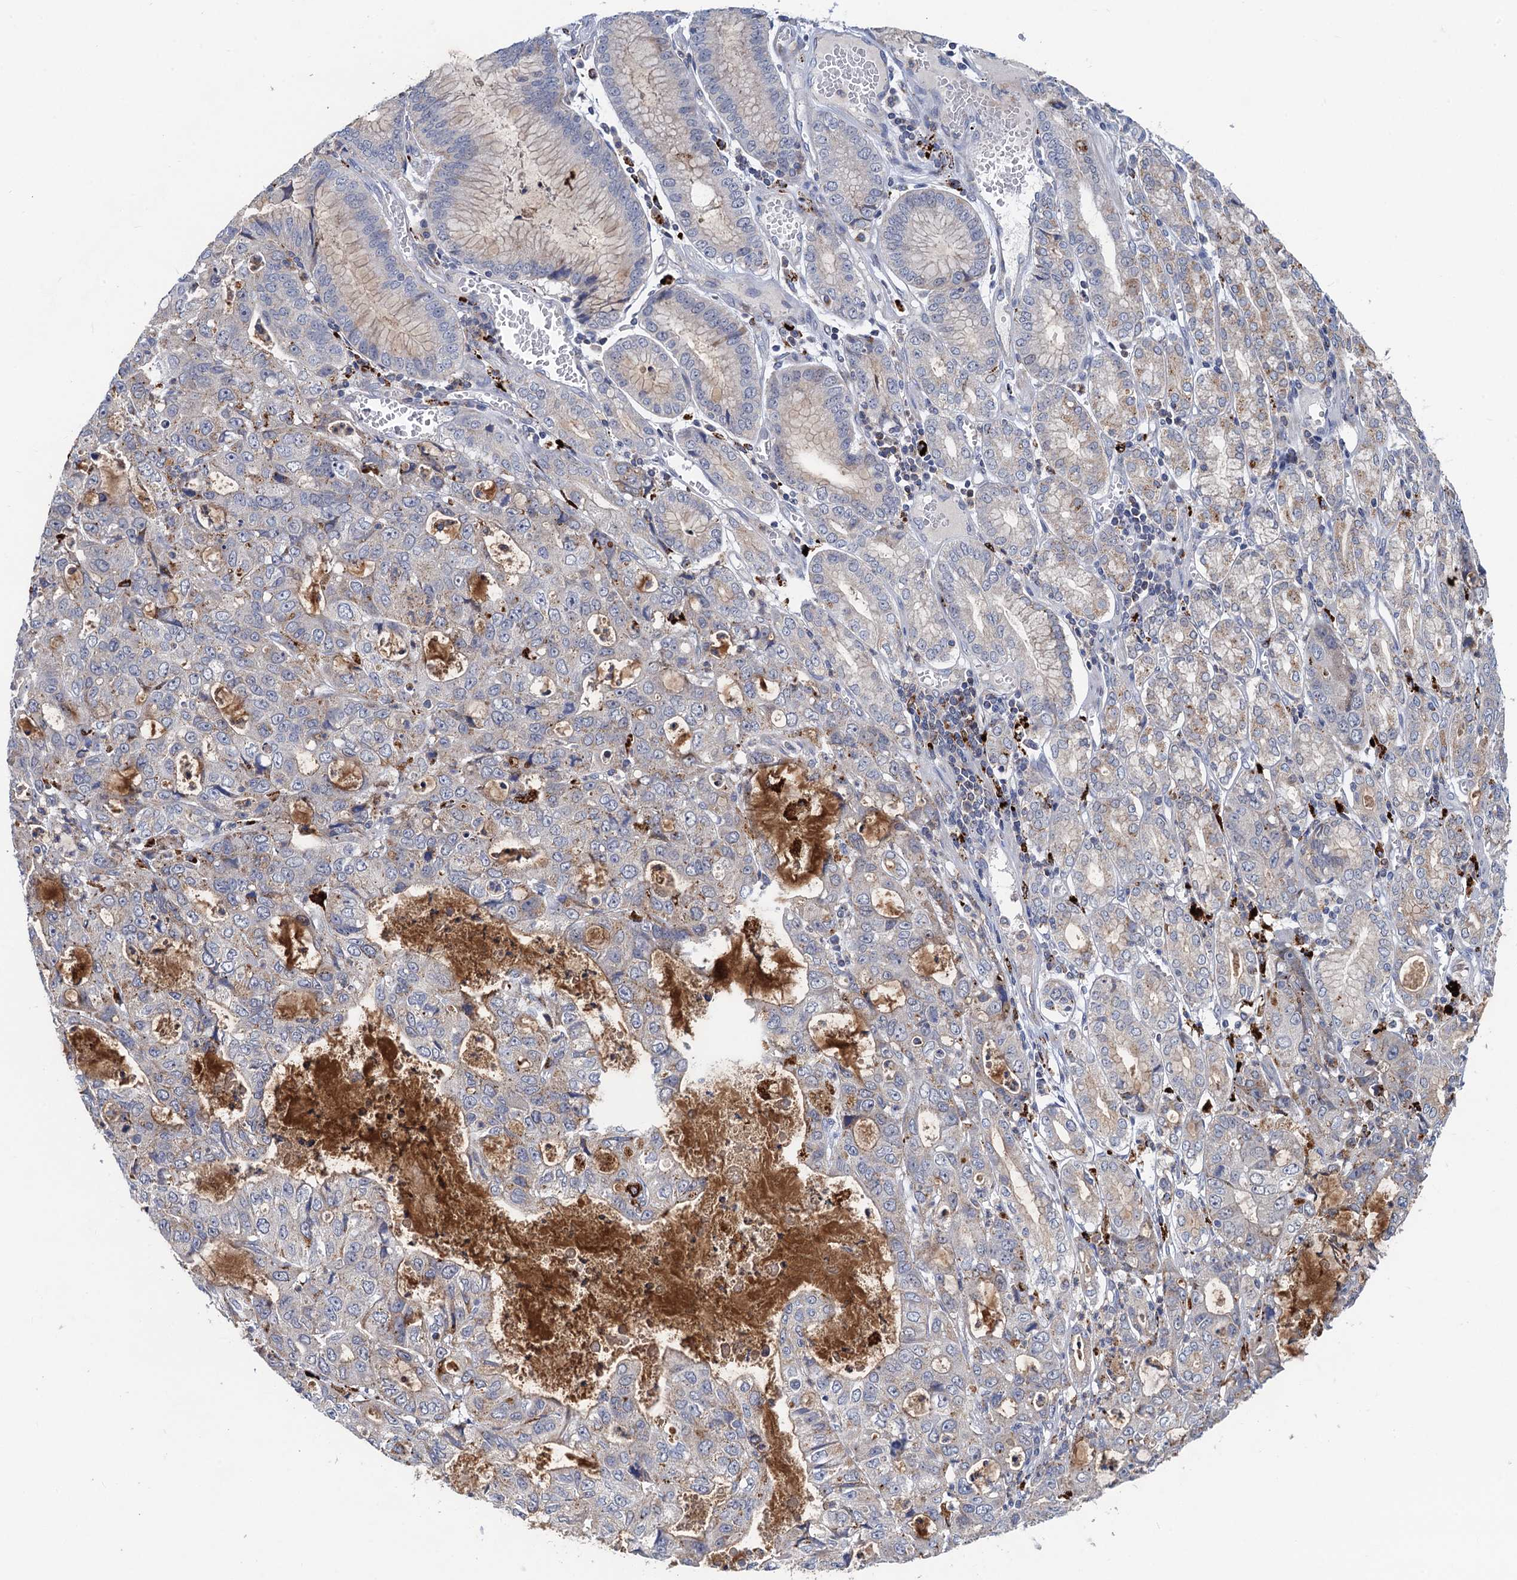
{"staining": {"intensity": "weak", "quantity": "<25%", "location": "cytoplasmic/membranous"}, "tissue": "stomach cancer", "cell_type": "Tumor cells", "image_type": "cancer", "snomed": [{"axis": "morphology", "description": "Adenocarcinoma, NOS"}, {"axis": "topography", "description": "Stomach, upper"}], "caption": "Stomach cancer (adenocarcinoma) was stained to show a protein in brown. There is no significant positivity in tumor cells.", "gene": "ANKS3", "patient": {"sex": "female", "age": 52}}